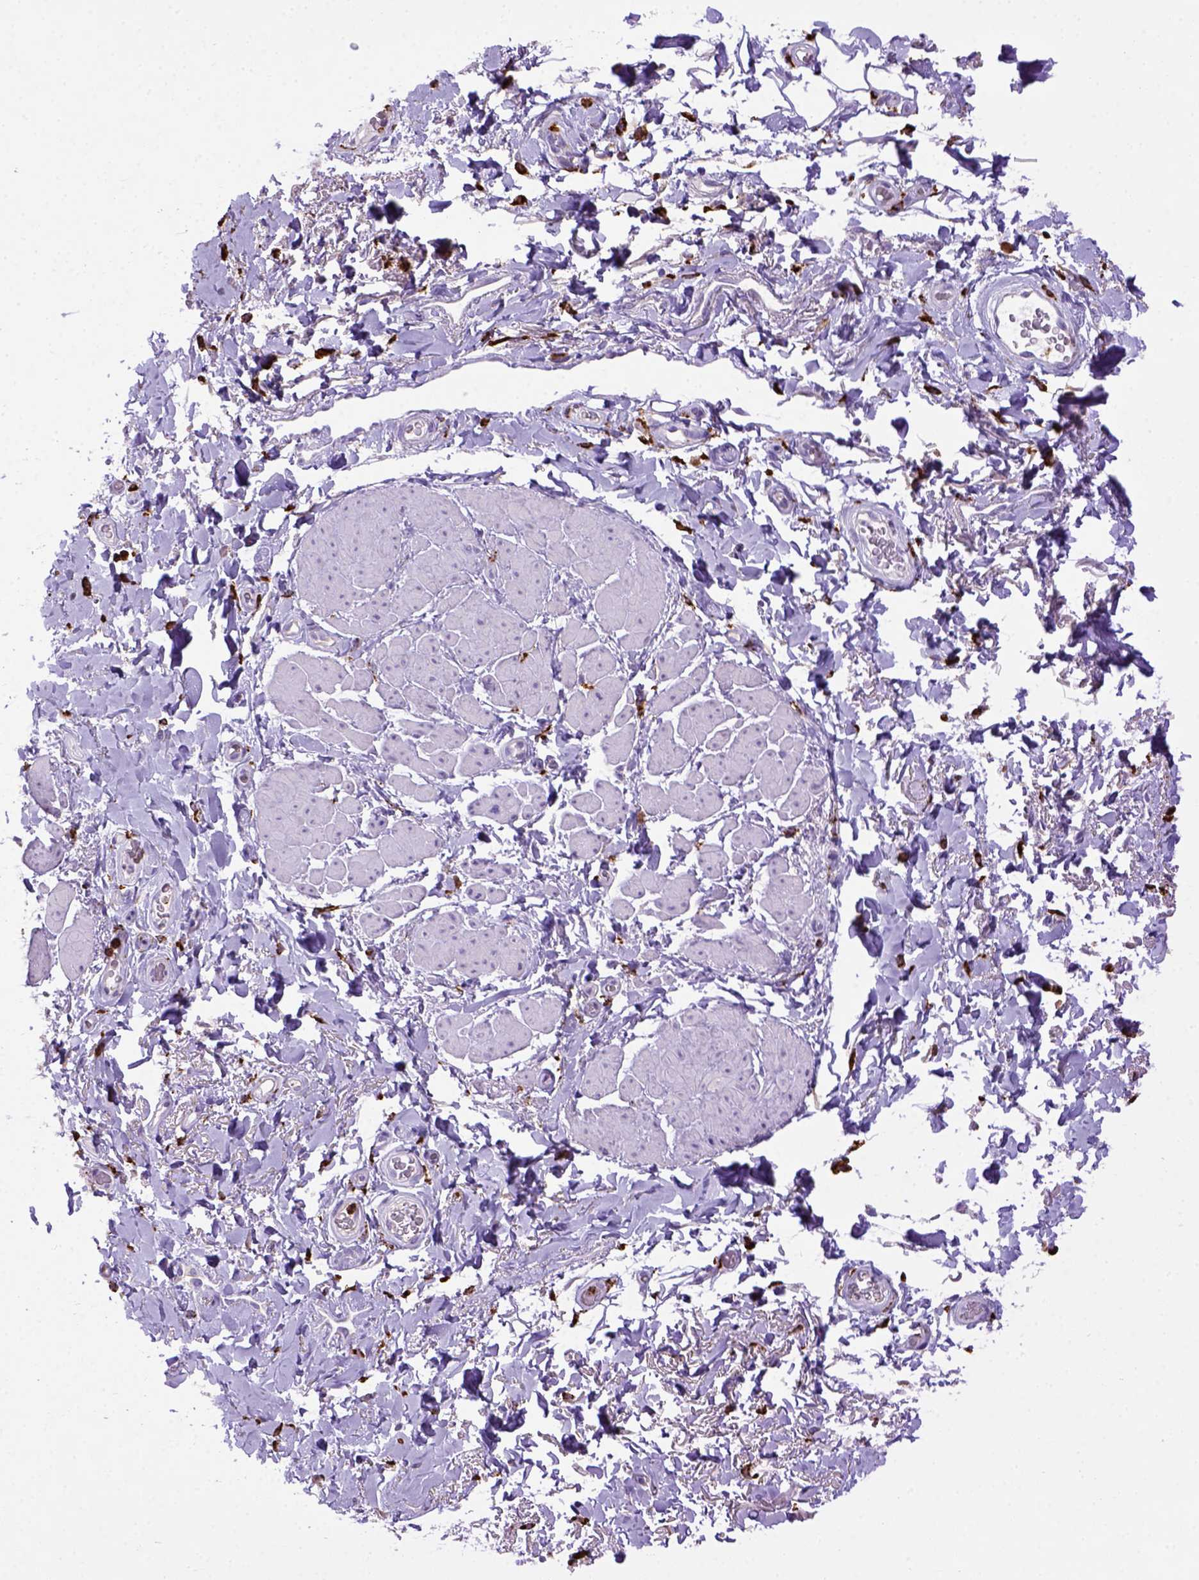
{"staining": {"intensity": "negative", "quantity": "none", "location": "none"}, "tissue": "adipose tissue", "cell_type": "Adipocytes", "image_type": "normal", "snomed": [{"axis": "morphology", "description": "Normal tissue, NOS"}, {"axis": "topography", "description": "Anal"}, {"axis": "topography", "description": "Peripheral nerve tissue"}], "caption": "This photomicrograph is of normal adipose tissue stained with immunohistochemistry (IHC) to label a protein in brown with the nuclei are counter-stained blue. There is no staining in adipocytes.", "gene": "CD68", "patient": {"sex": "male", "age": 53}}